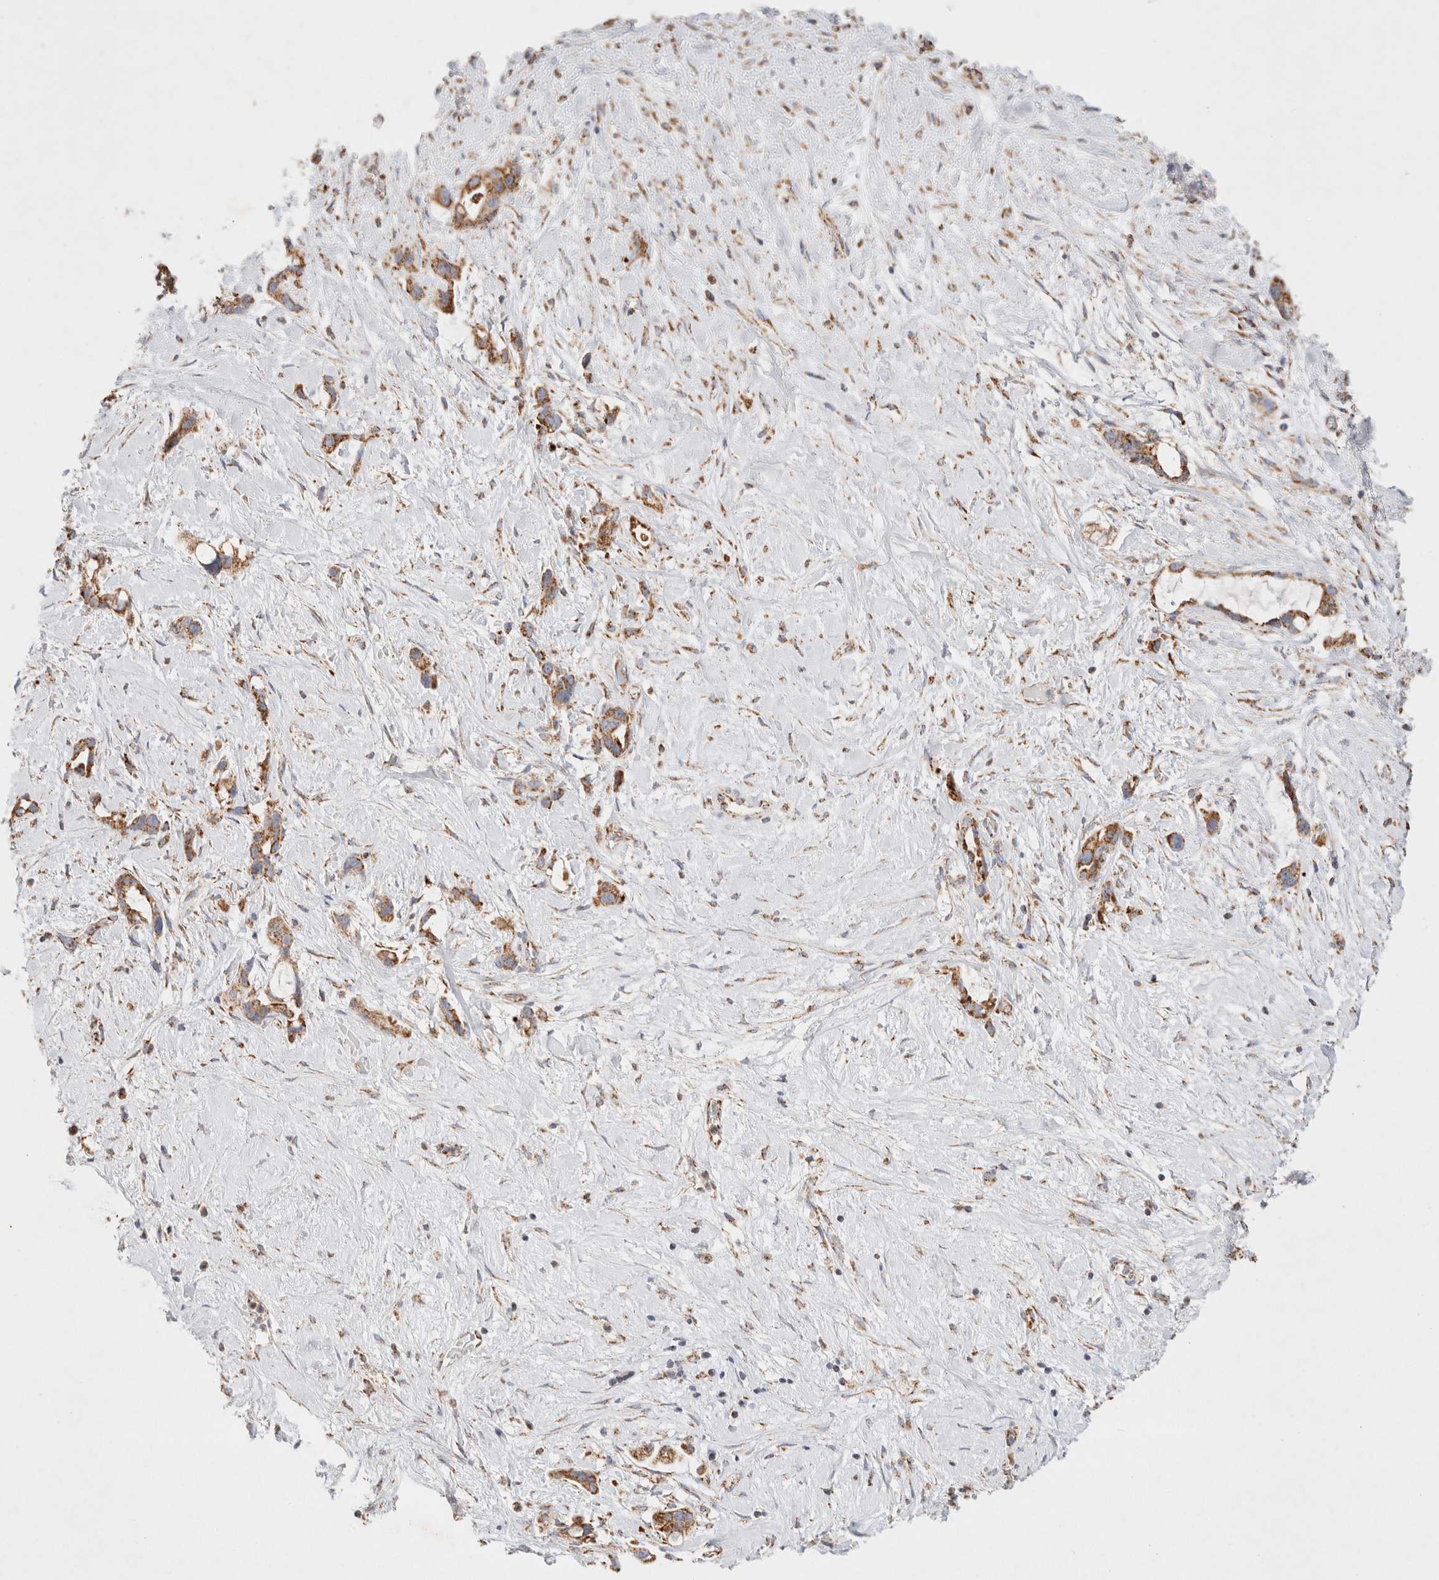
{"staining": {"intensity": "moderate", "quantity": ">75%", "location": "cytoplasmic/membranous"}, "tissue": "liver cancer", "cell_type": "Tumor cells", "image_type": "cancer", "snomed": [{"axis": "morphology", "description": "Cholangiocarcinoma"}, {"axis": "topography", "description": "Liver"}], "caption": "Immunohistochemical staining of human liver cholangiocarcinoma exhibits moderate cytoplasmic/membranous protein expression in about >75% of tumor cells. The staining was performed using DAB (3,3'-diaminobenzidine) to visualize the protein expression in brown, while the nuclei were stained in blue with hematoxylin (Magnification: 20x).", "gene": "PHB2", "patient": {"sex": "female", "age": 65}}